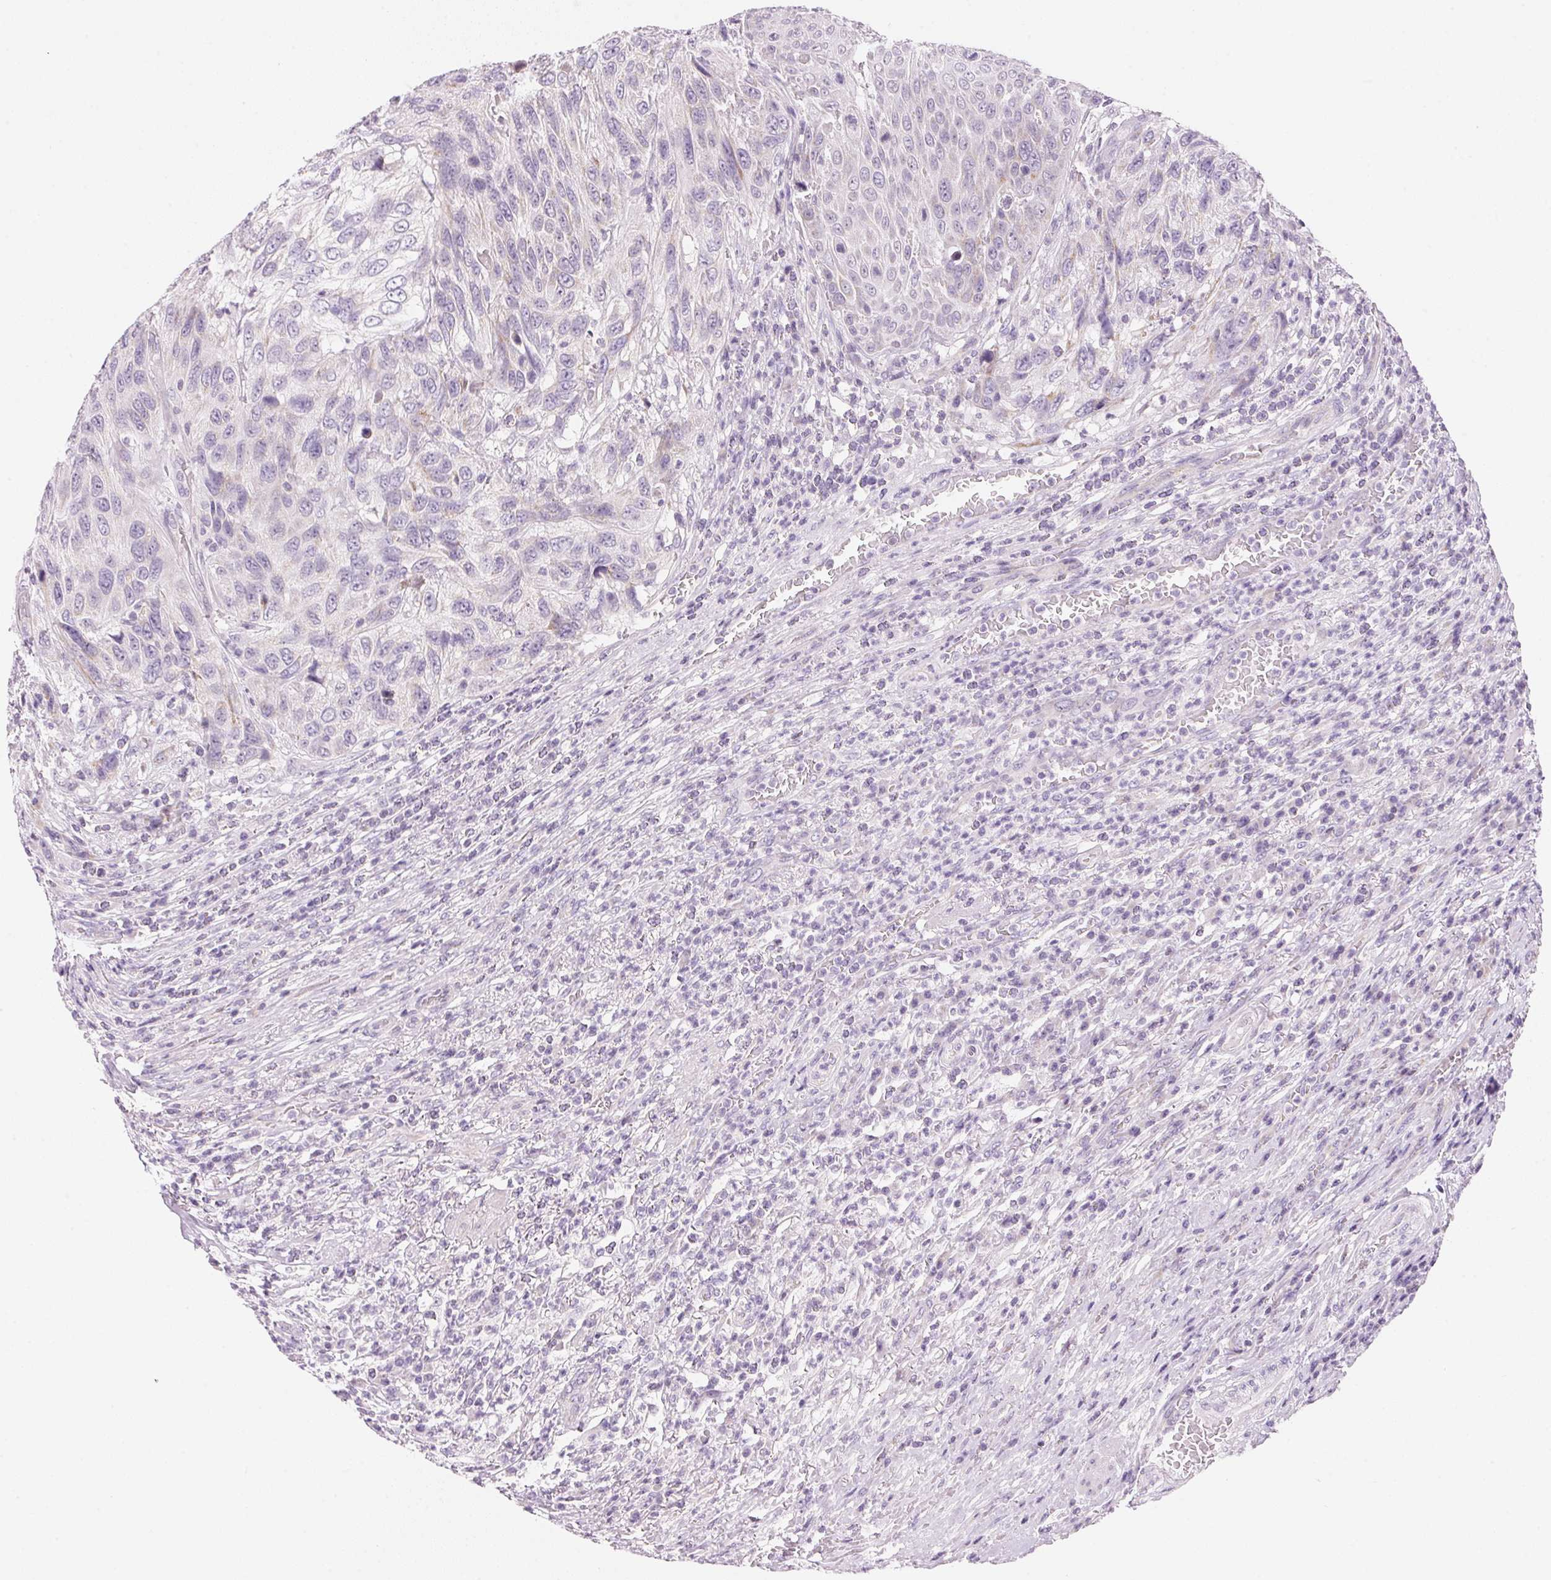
{"staining": {"intensity": "weak", "quantity": "<25%", "location": "cytoplasmic/membranous"}, "tissue": "urothelial cancer", "cell_type": "Tumor cells", "image_type": "cancer", "snomed": [{"axis": "morphology", "description": "Urothelial carcinoma, High grade"}, {"axis": "topography", "description": "Urinary bladder"}], "caption": "Immunohistochemistry micrograph of neoplastic tissue: urothelial cancer stained with DAB (3,3'-diaminobenzidine) demonstrates no significant protein staining in tumor cells.", "gene": "CYP11B1", "patient": {"sex": "female", "age": 70}}